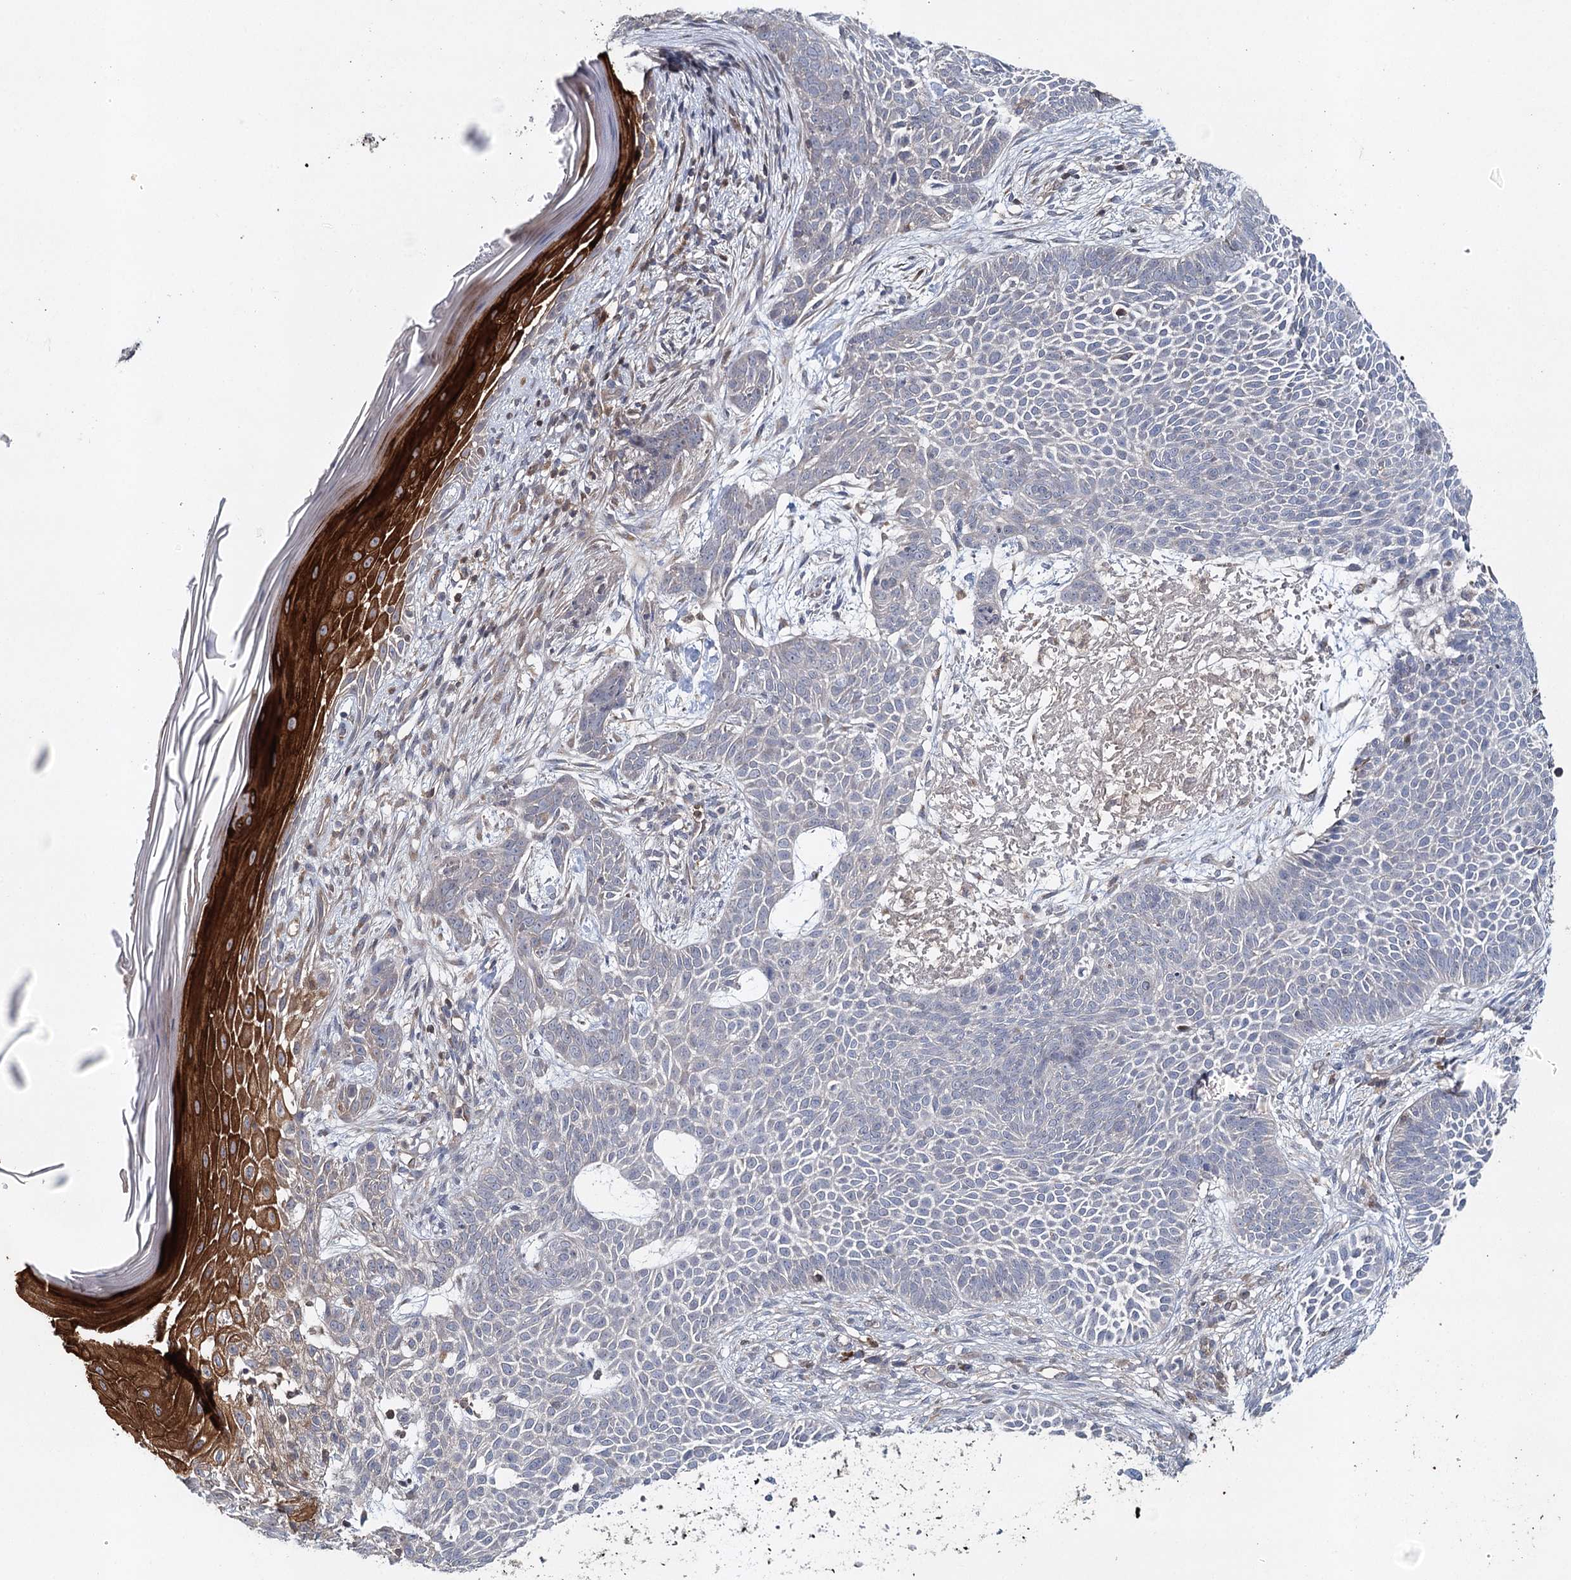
{"staining": {"intensity": "negative", "quantity": "none", "location": "none"}, "tissue": "skin cancer", "cell_type": "Tumor cells", "image_type": "cancer", "snomed": [{"axis": "morphology", "description": "Basal cell carcinoma"}, {"axis": "topography", "description": "Skin"}], "caption": "Immunohistochemistry (IHC) image of neoplastic tissue: human basal cell carcinoma (skin) stained with DAB (3,3'-diaminobenzidine) demonstrates no significant protein staining in tumor cells.", "gene": "SLC41A2", "patient": {"sex": "male", "age": 85}}